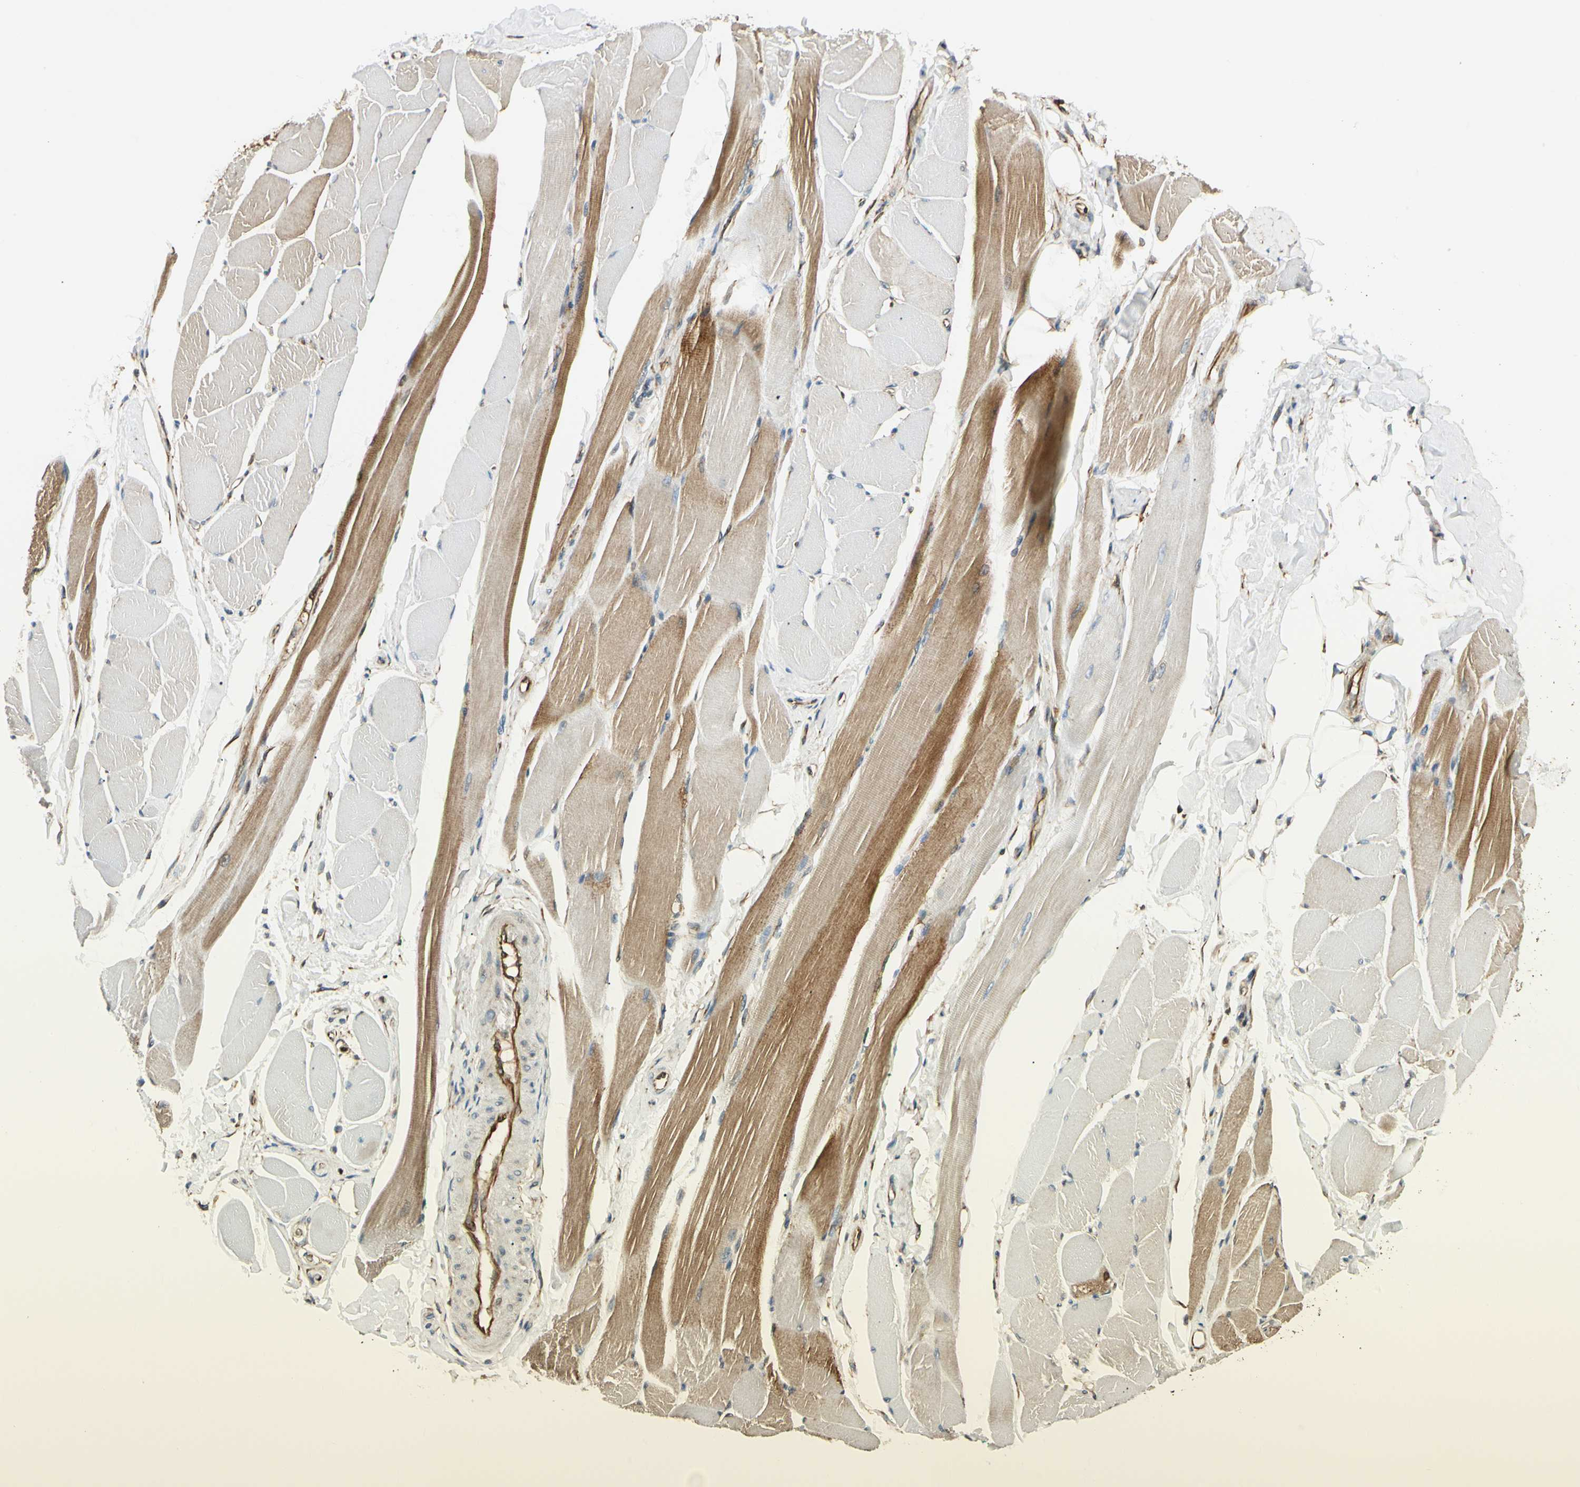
{"staining": {"intensity": "moderate", "quantity": "25%-75%", "location": "cytoplasmic/membranous"}, "tissue": "skeletal muscle", "cell_type": "Myocytes", "image_type": "normal", "snomed": [{"axis": "morphology", "description": "Normal tissue, NOS"}, {"axis": "topography", "description": "Skeletal muscle"}, {"axis": "topography", "description": "Peripheral nerve tissue"}], "caption": "IHC staining of benign skeletal muscle, which exhibits medium levels of moderate cytoplasmic/membranous expression in about 25%-75% of myocytes indicating moderate cytoplasmic/membranous protein expression. The staining was performed using DAB (brown) for protein detection and nuclei were counterstained in hematoxylin (blue).", "gene": "FTH1", "patient": {"sex": "female", "age": 84}}